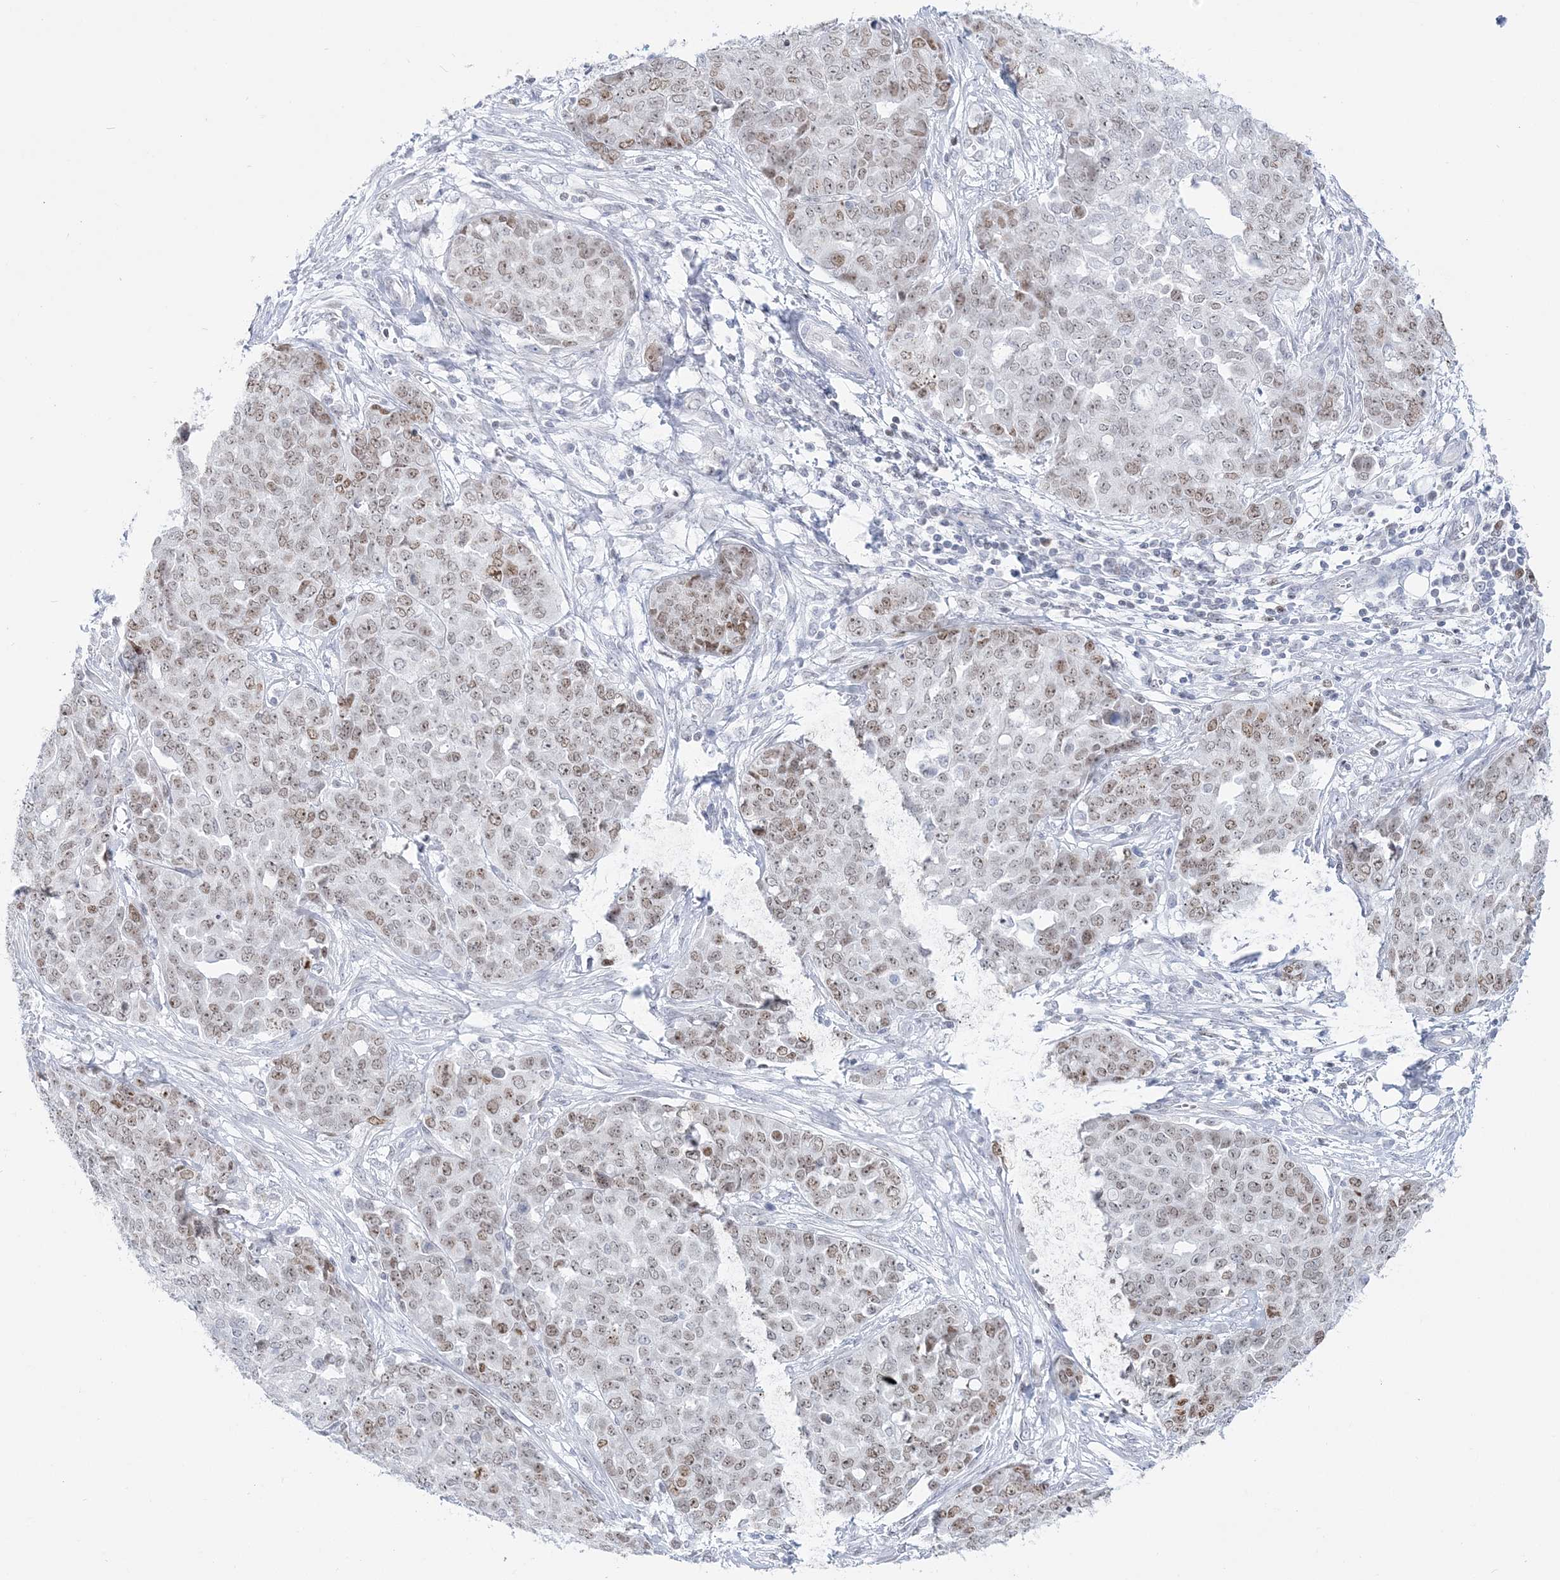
{"staining": {"intensity": "moderate", "quantity": "25%-75%", "location": "nuclear"}, "tissue": "ovarian cancer", "cell_type": "Tumor cells", "image_type": "cancer", "snomed": [{"axis": "morphology", "description": "Cystadenocarcinoma, serous, NOS"}, {"axis": "topography", "description": "Soft tissue"}, {"axis": "topography", "description": "Ovary"}], "caption": "Ovarian cancer (serous cystadenocarcinoma) stained with immunohistochemistry demonstrates moderate nuclear expression in approximately 25%-75% of tumor cells. (Brightfield microscopy of DAB IHC at high magnification).", "gene": "DDX21", "patient": {"sex": "female", "age": 57}}